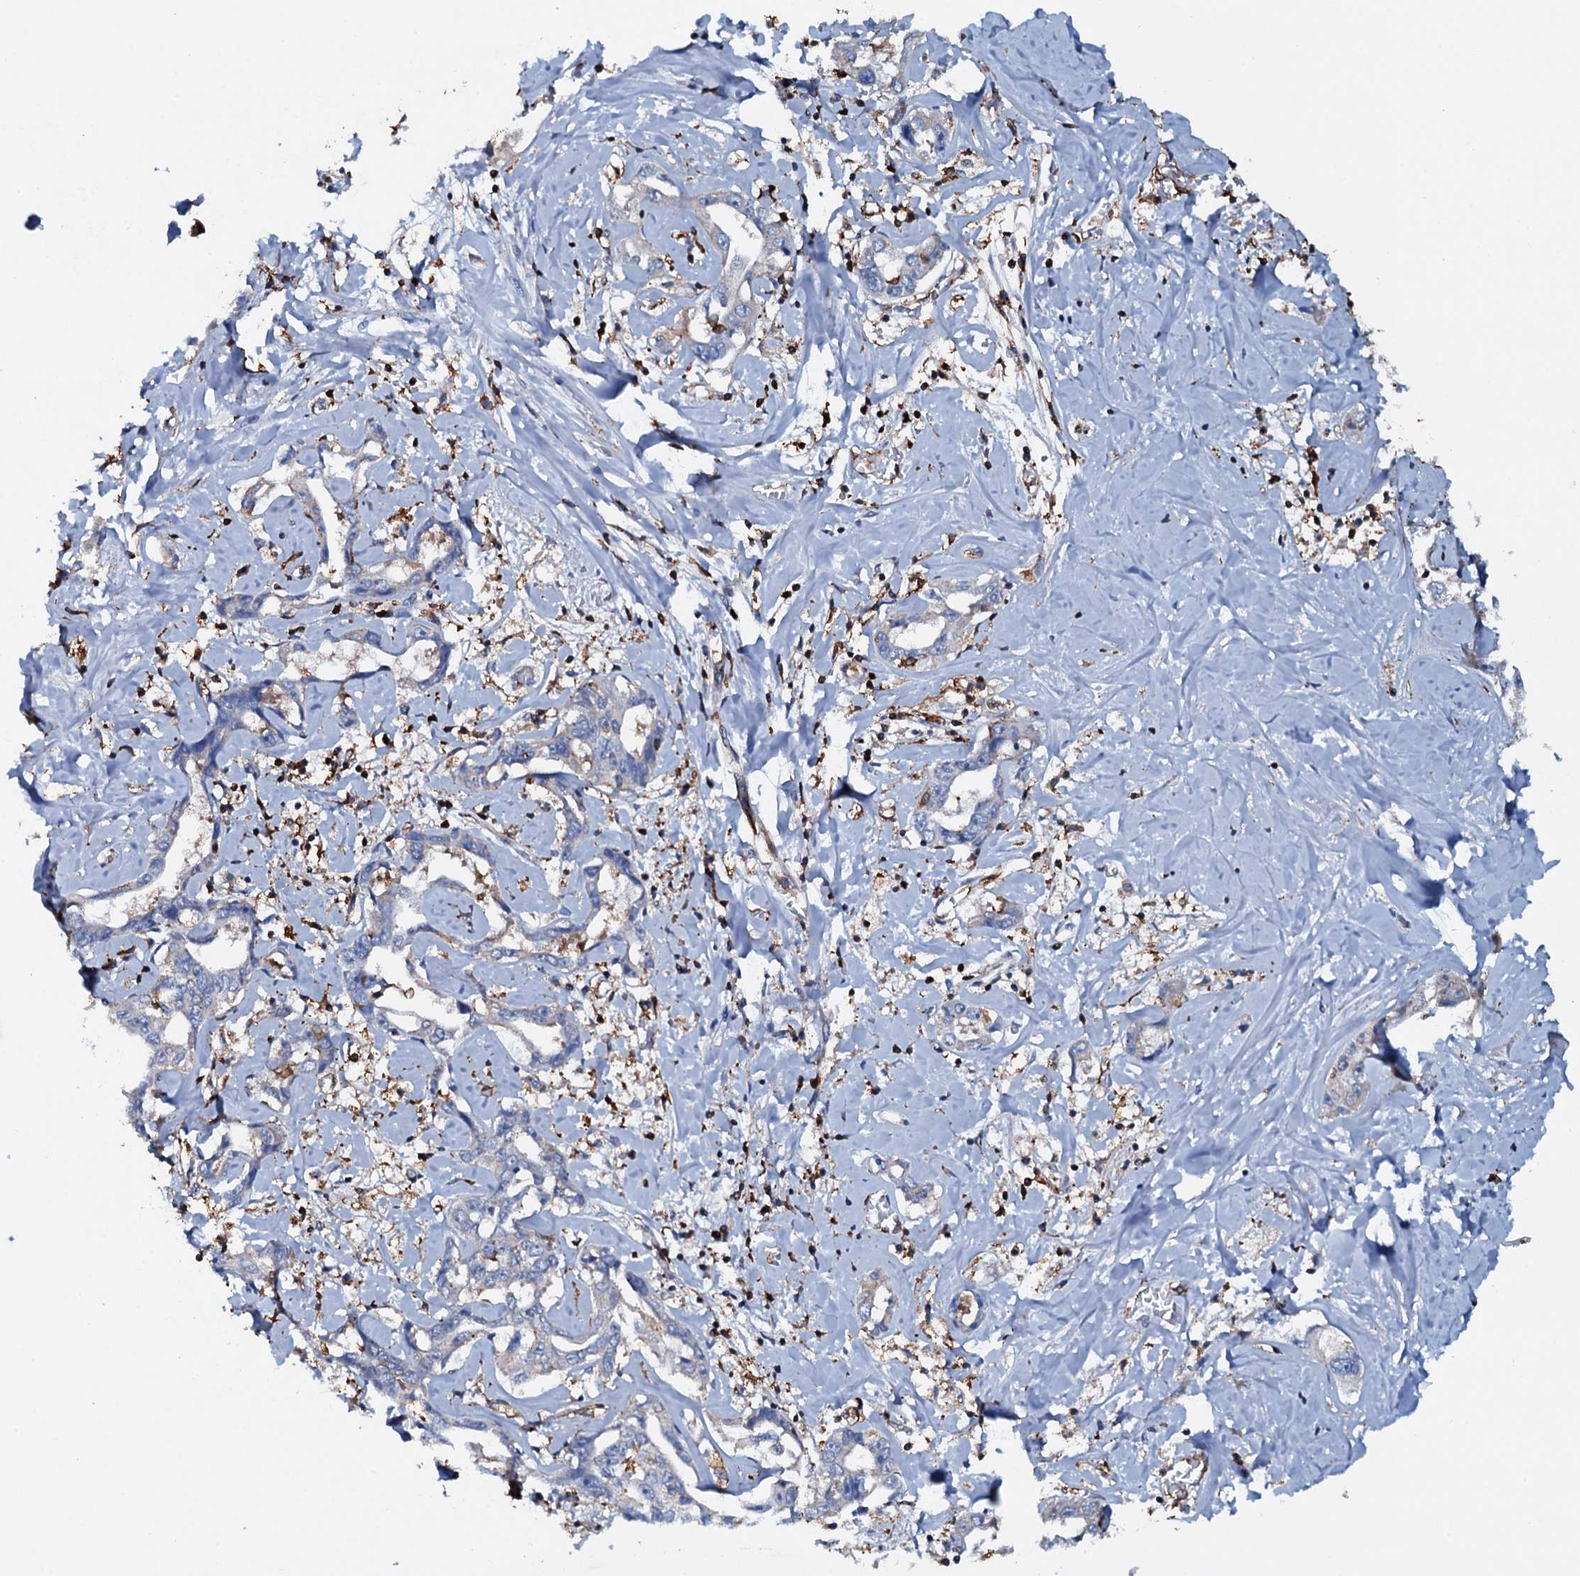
{"staining": {"intensity": "negative", "quantity": "none", "location": "none"}, "tissue": "liver cancer", "cell_type": "Tumor cells", "image_type": "cancer", "snomed": [{"axis": "morphology", "description": "Cholangiocarcinoma"}, {"axis": "topography", "description": "Liver"}], "caption": "High power microscopy histopathology image of an IHC photomicrograph of cholangiocarcinoma (liver), revealing no significant positivity in tumor cells. (DAB immunohistochemistry with hematoxylin counter stain).", "gene": "MS4A4E", "patient": {"sex": "male", "age": 59}}